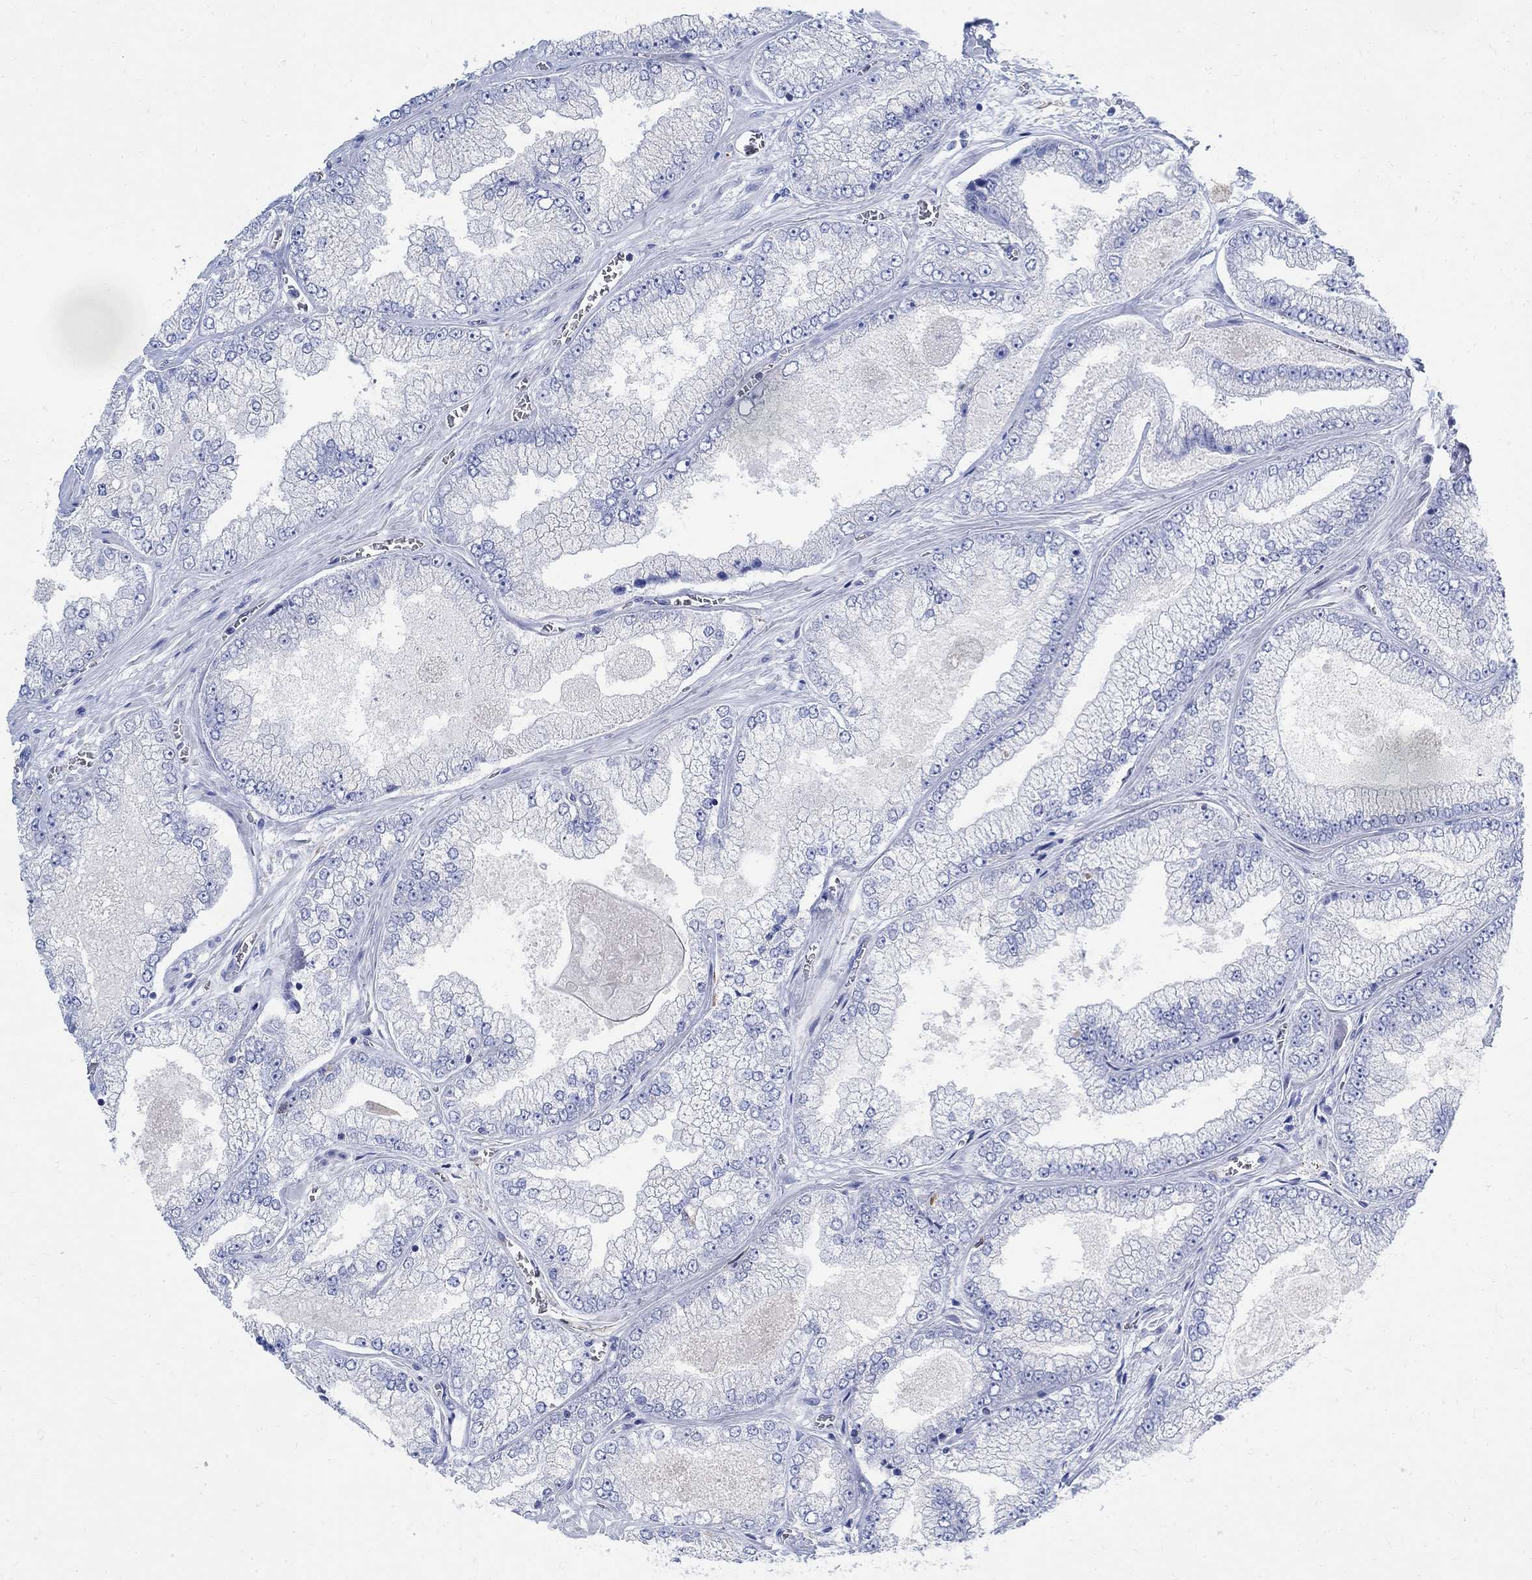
{"staining": {"intensity": "negative", "quantity": "none", "location": "none"}, "tissue": "prostate cancer", "cell_type": "Tumor cells", "image_type": "cancer", "snomed": [{"axis": "morphology", "description": "Adenocarcinoma, Low grade"}, {"axis": "topography", "description": "Prostate"}], "caption": "DAB immunohistochemical staining of human adenocarcinoma (low-grade) (prostate) demonstrates no significant staining in tumor cells.", "gene": "PHF21B", "patient": {"sex": "male", "age": 57}}